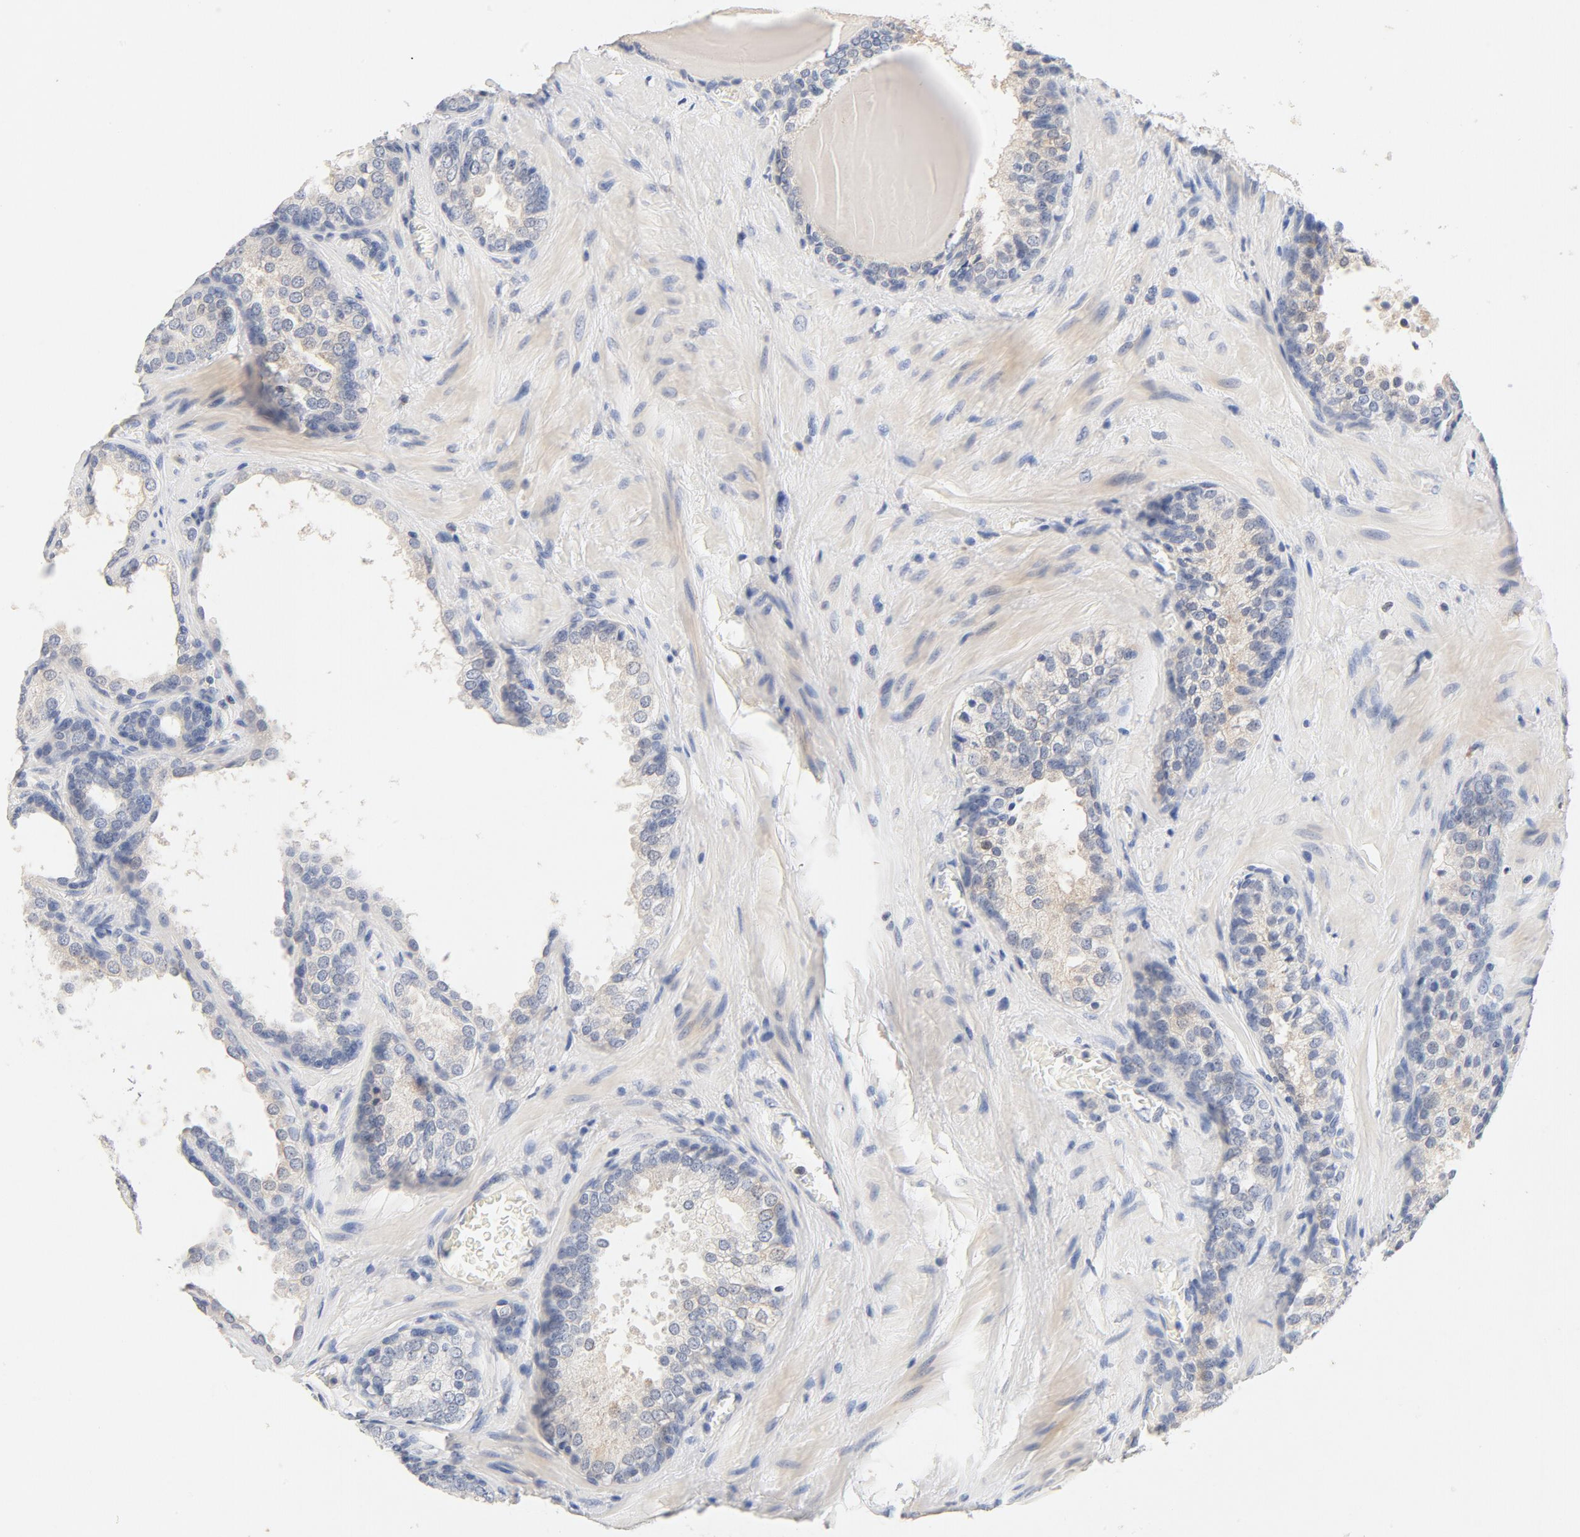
{"staining": {"intensity": "weak", "quantity": "<25%", "location": "cytoplasmic/membranous"}, "tissue": "prostate cancer", "cell_type": "Tumor cells", "image_type": "cancer", "snomed": [{"axis": "morphology", "description": "Adenocarcinoma, High grade"}, {"axis": "topography", "description": "Prostate"}], "caption": "High power microscopy micrograph of an IHC micrograph of prostate cancer, revealing no significant positivity in tumor cells.", "gene": "STAT1", "patient": {"sex": "male", "age": 70}}